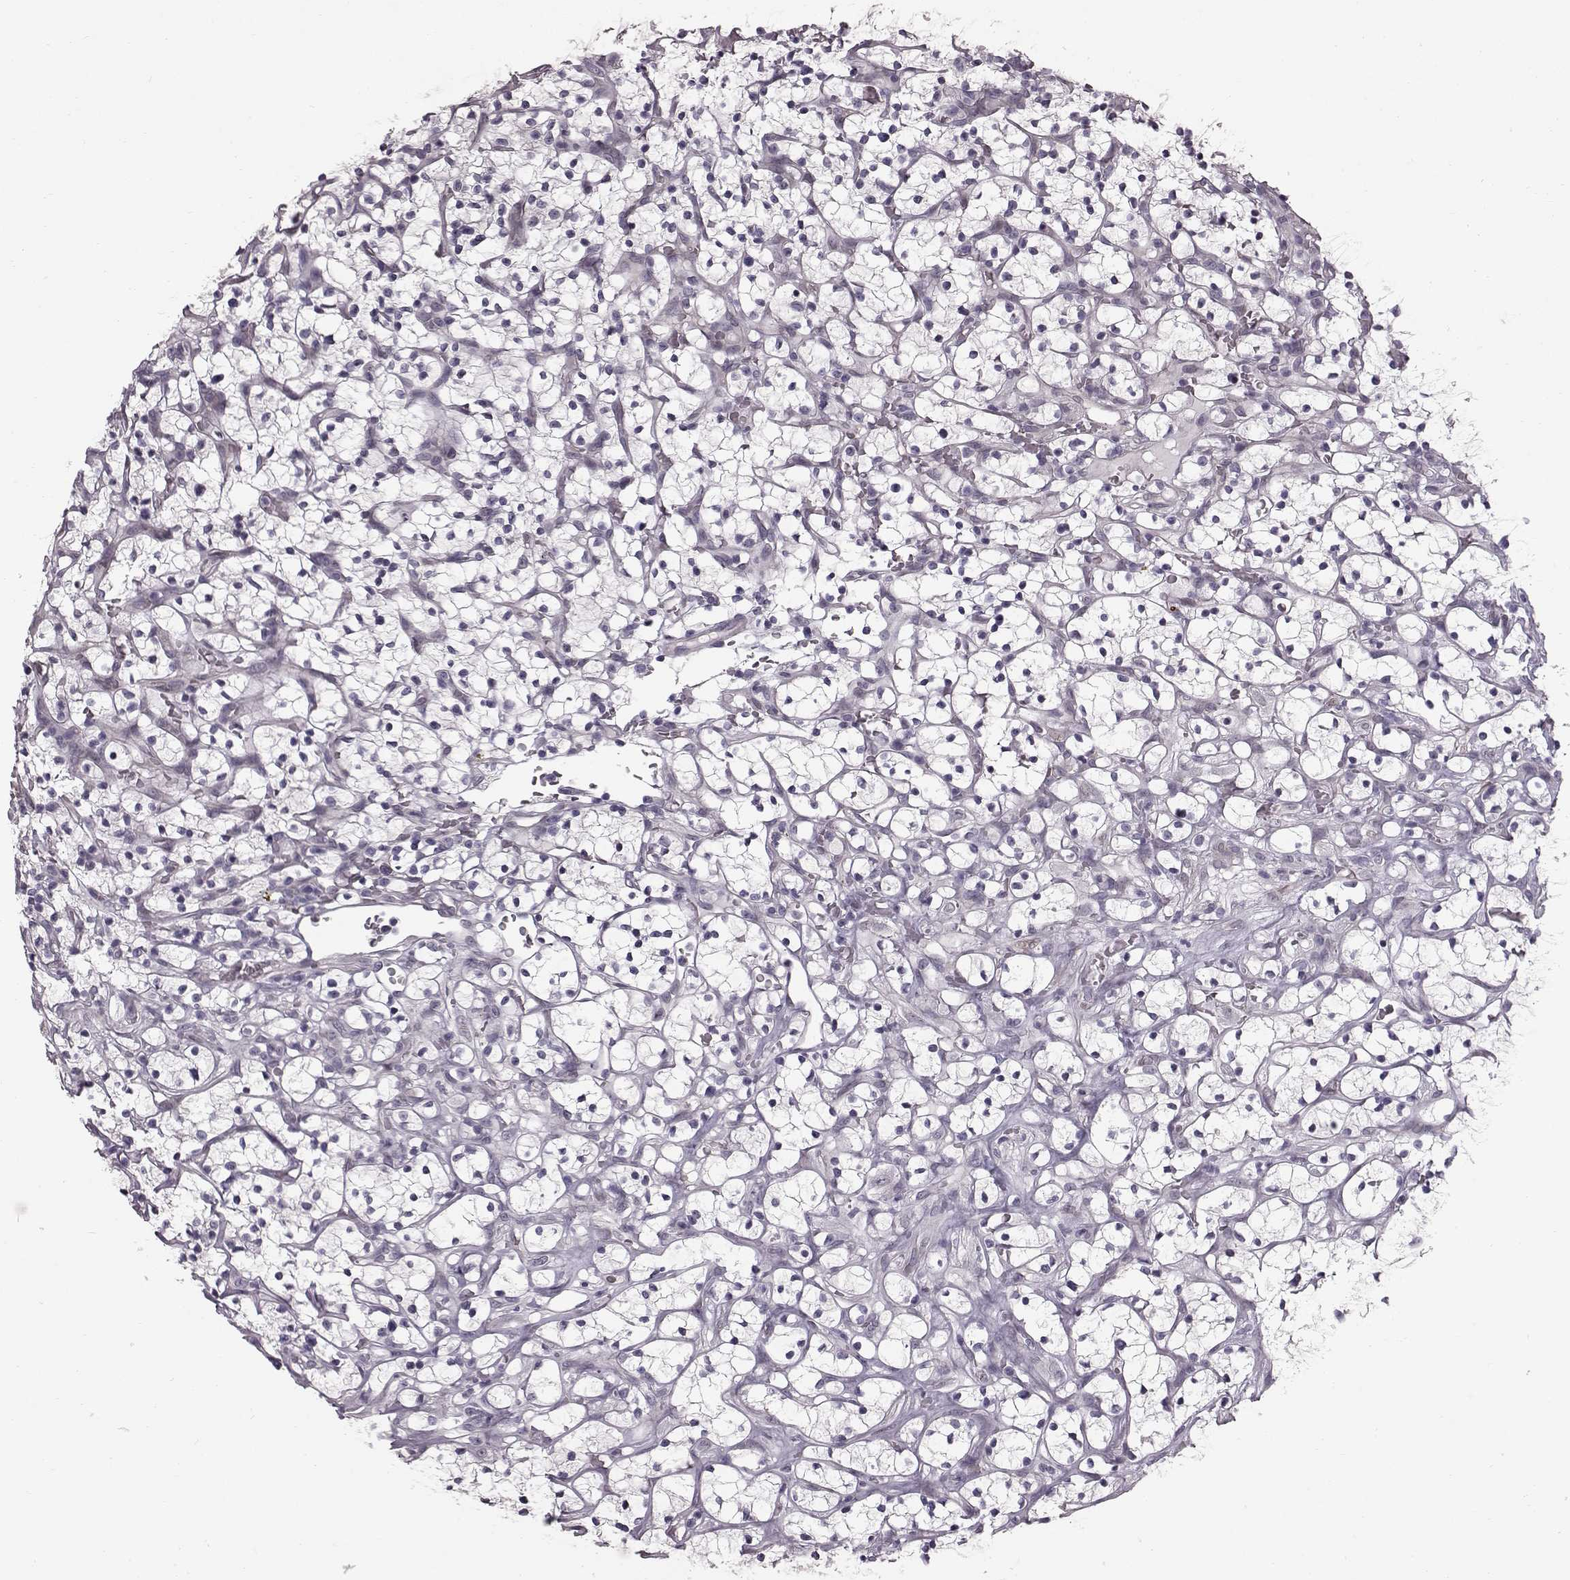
{"staining": {"intensity": "negative", "quantity": "none", "location": "none"}, "tissue": "renal cancer", "cell_type": "Tumor cells", "image_type": "cancer", "snomed": [{"axis": "morphology", "description": "Adenocarcinoma, NOS"}, {"axis": "topography", "description": "Kidney"}], "caption": "A micrograph of adenocarcinoma (renal) stained for a protein demonstrates no brown staining in tumor cells.", "gene": "TCHHL1", "patient": {"sex": "female", "age": 64}}